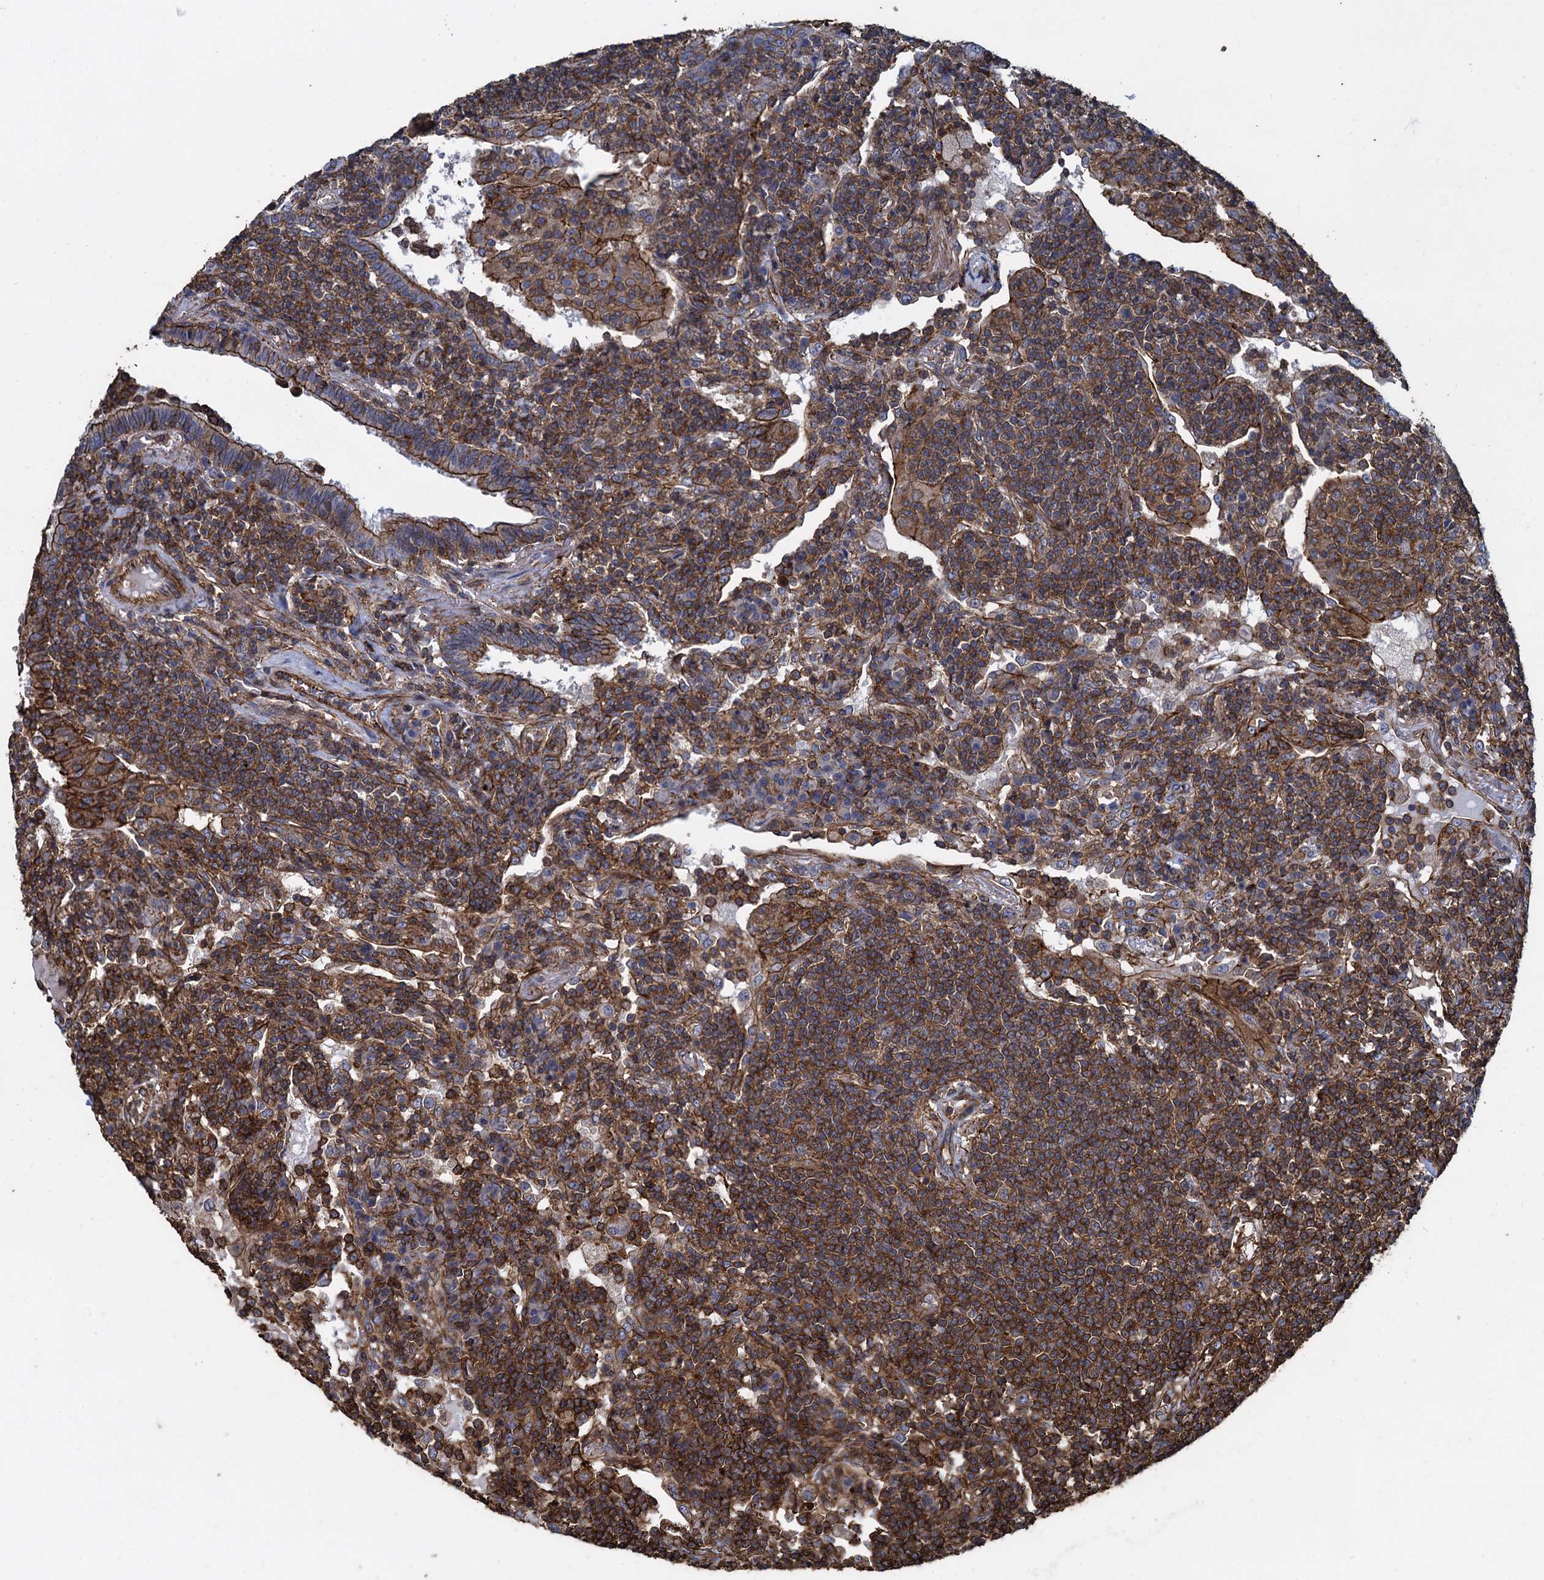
{"staining": {"intensity": "strong", "quantity": "25%-75%", "location": "cytoplasmic/membranous"}, "tissue": "lymphoma", "cell_type": "Tumor cells", "image_type": "cancer", "snomed": [{"axis": "morphology", "description": "Malignant lymphoma, non-Hodgkin's type, Low grade"}, {"axis": "topography", "description": "Lung"}], "caption": "Immunohistochemical staining of human lymphoma exhibits strong cytoplasmic/membranous protein expression in approximately 25%-75% of tumor cells. The protein is stained brown, and the nuclei are stained in blue (DAB IHC with brightfield microscopy, high magnification).", "gene": "PROSER2", "patient": {"sex": "female", "age": 71}}